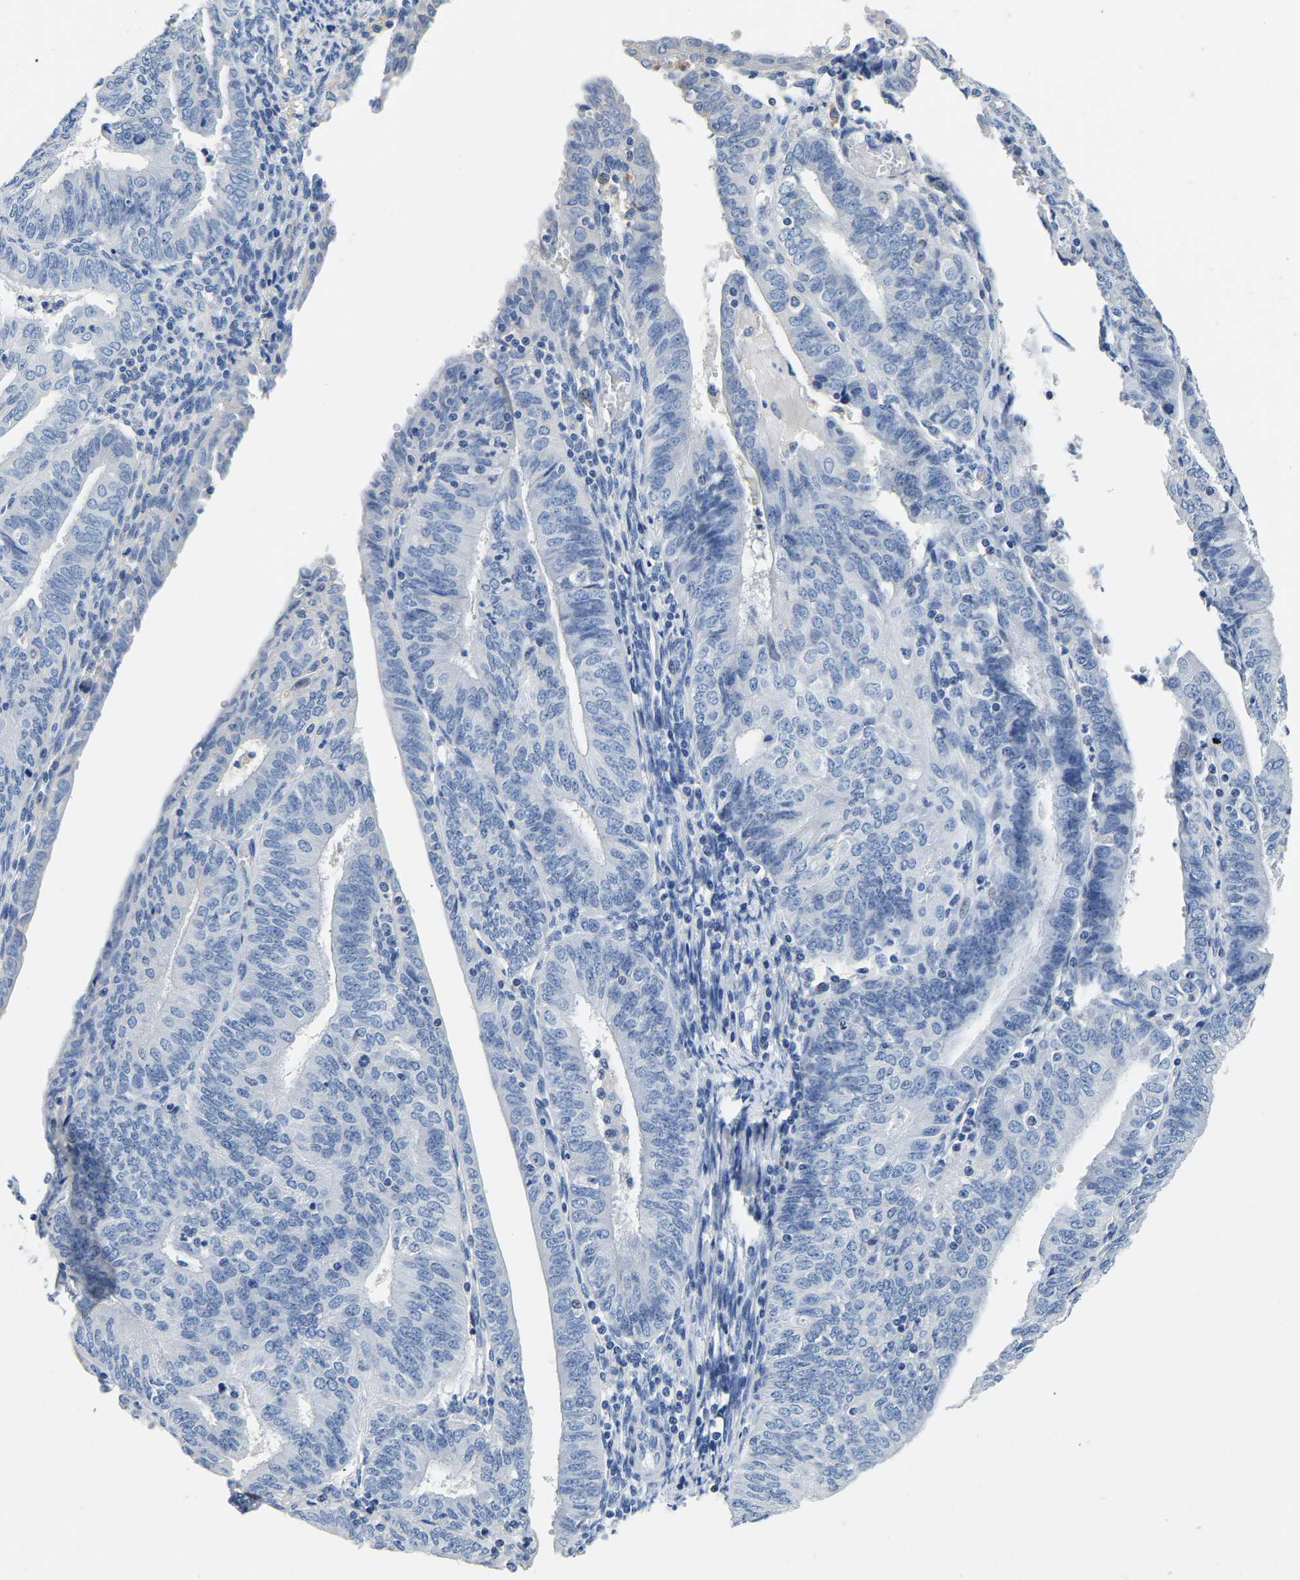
{"staining": {"intensity": "negative", "quantity": "none", "location": "none"}, "tissue": "endometrial cancer", "cell_type": "Tumor cells", "image_type": "cancer", "snomed": [{"axis": "morphology", "description": "Adenocarcinoma, NOS"}, {"axis": "topography", "description": "Endometrium"}], "caption": "IHC histopathology image of neoplastic tissue: endometrial adenocarcinoma stained with DAB (3,3'-diaminobenzidine) shows no significant protein positivity in tumor cells.", "gene": "PCK2", "patient": {"sex": "female", "age": 58}}